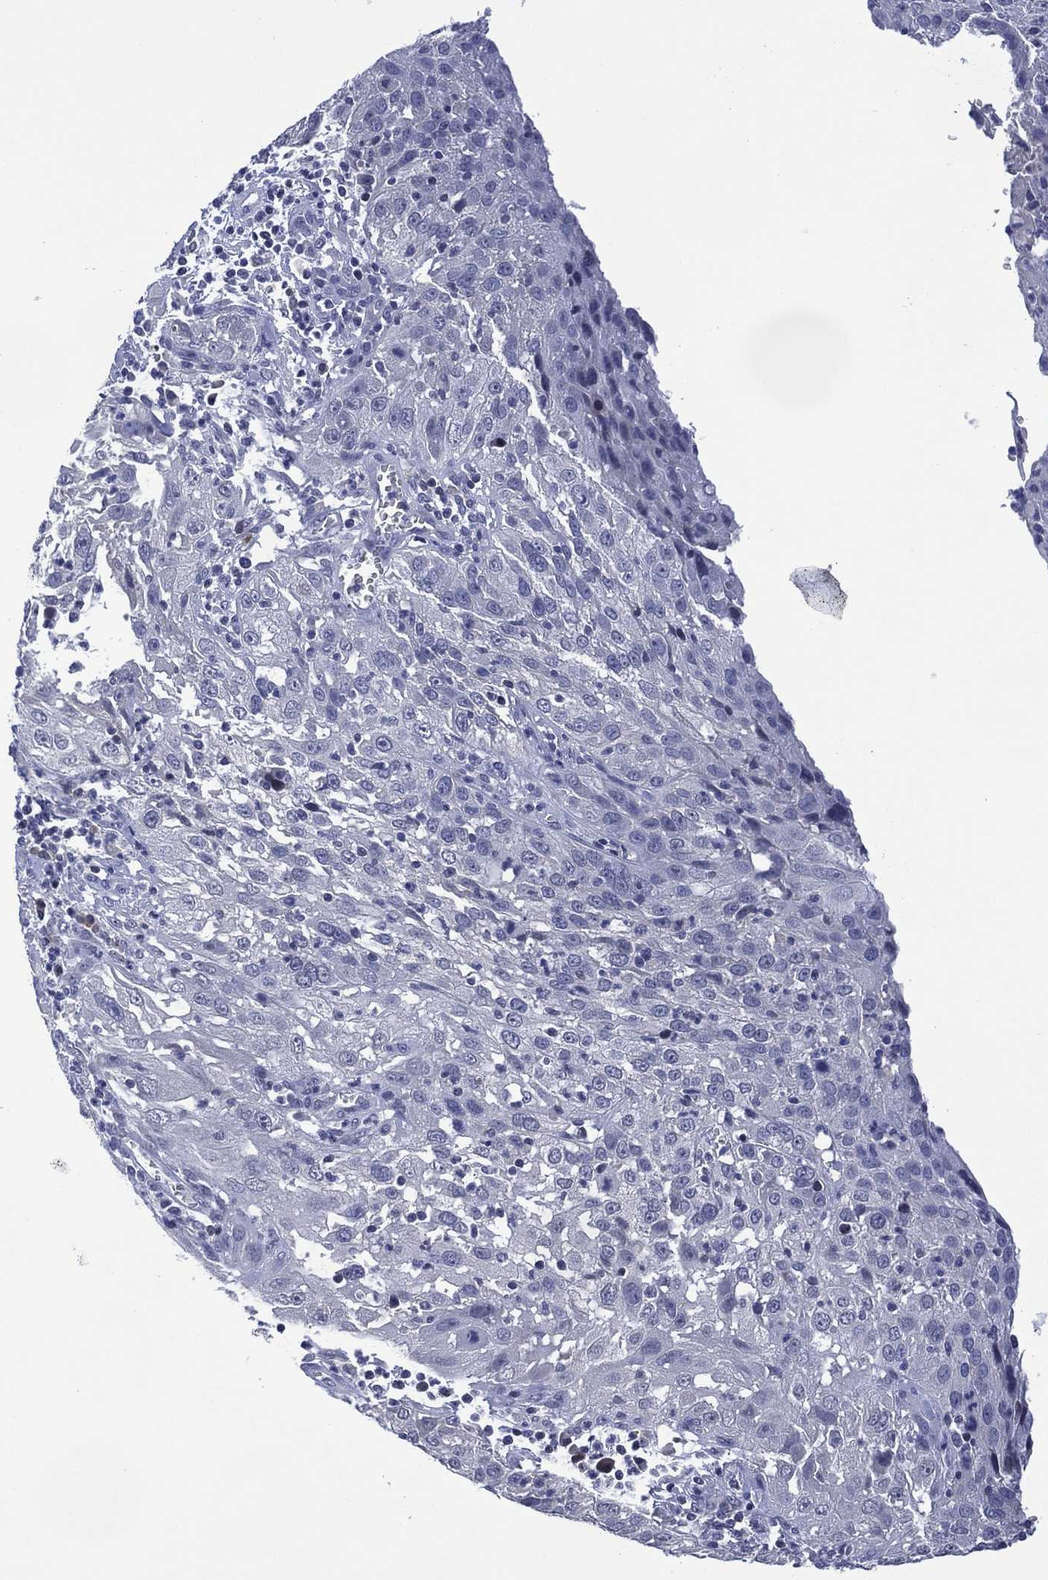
{"staining": {"intensity": "negative", "quantity": "none", "location": "none"}, "tissue": "cervical cancer", "cell_type": "Tumor cells", "image_type": "cancer", "snomed": [{"axis": "morphology", "description": "Squamous cell carcinoma, NOS"}, {"axis": "topography", "description": "Cervix"}], "caption": "Immunohistochemistry (IHC) photomicrograph of neoplastic tissue: cervical cancer stained with DAB (3,3'-diaminobenzidine) displays no significant protein expression in tumor cells.", "gene": "USP26", "patient": {"sex": "female", "age": 32}}